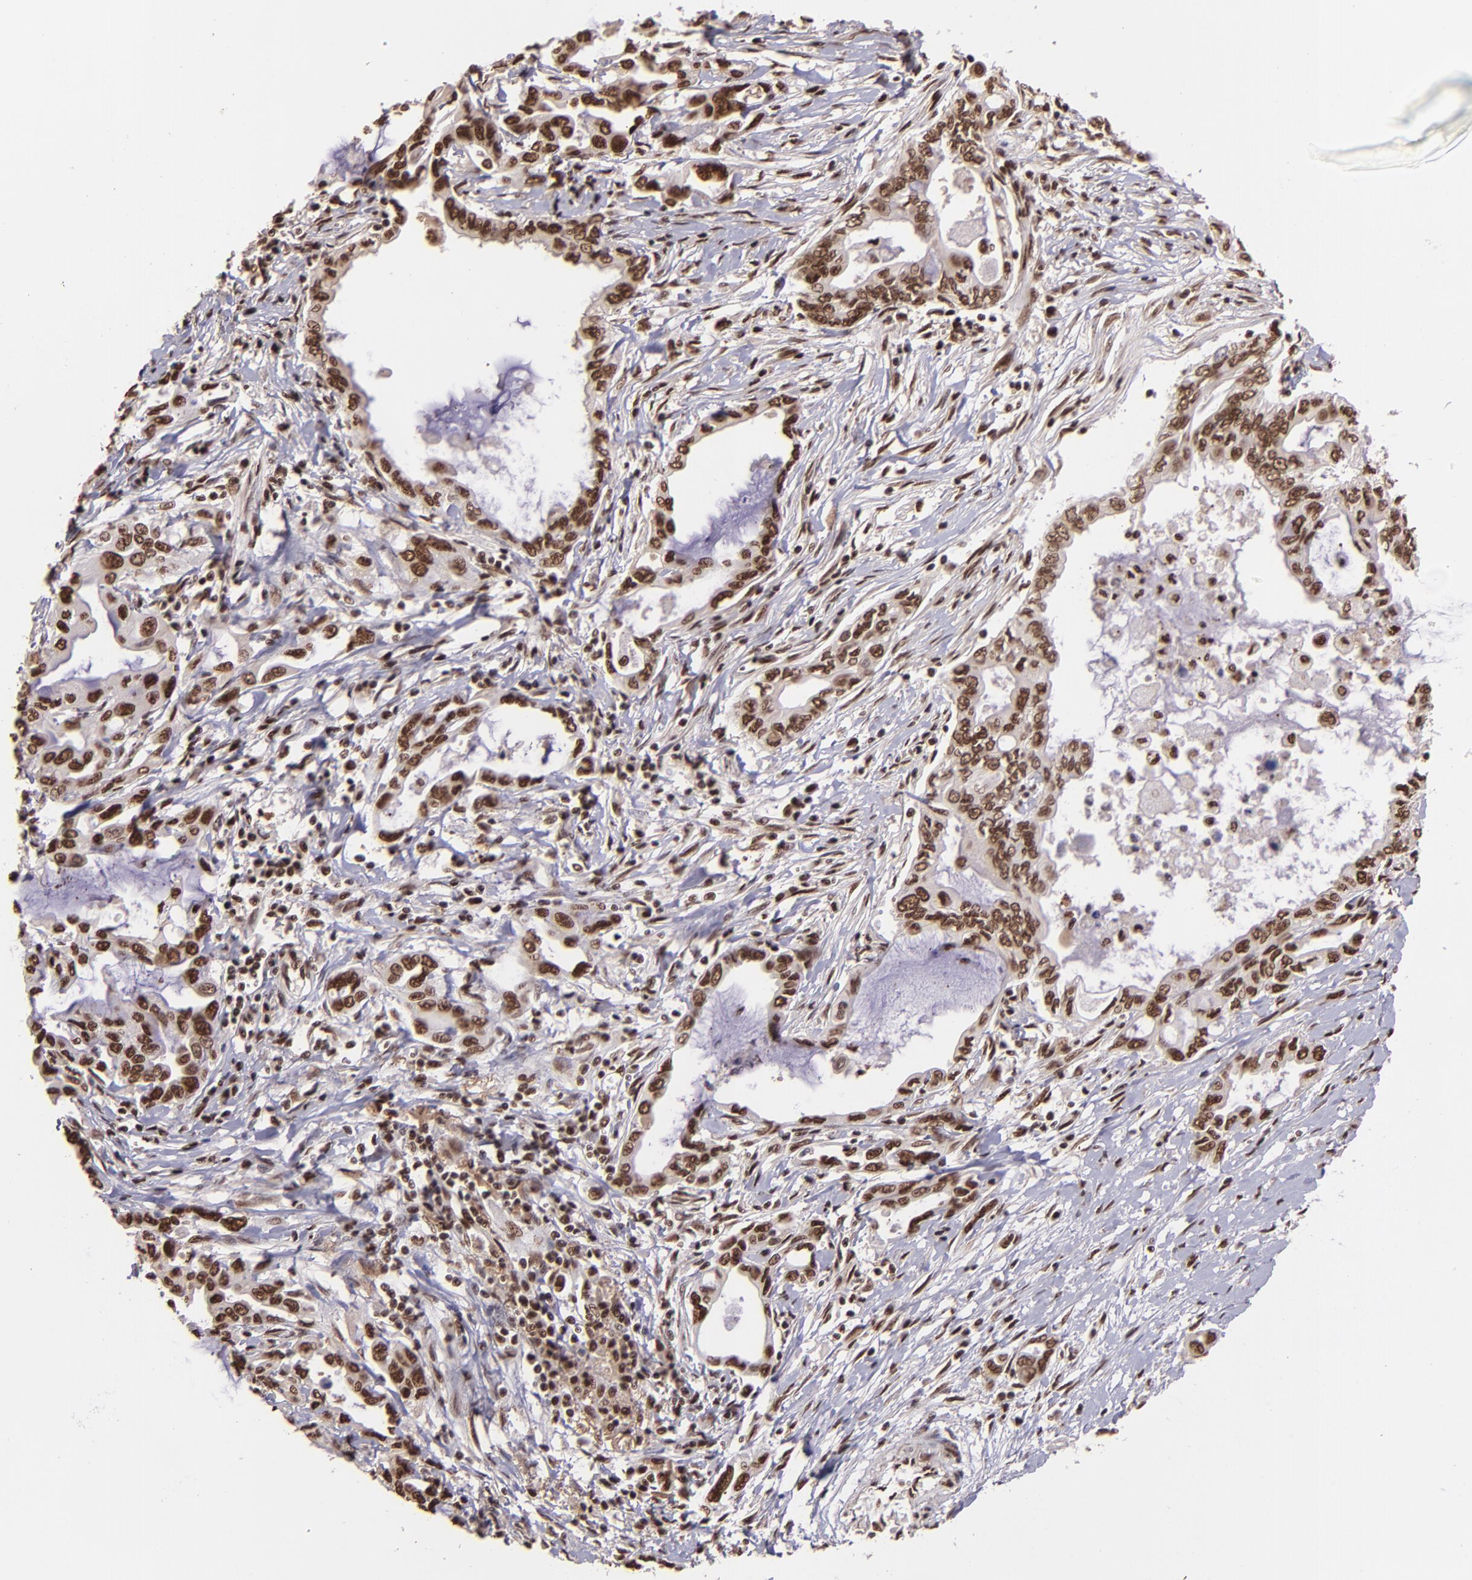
{"staining": {"intensity": "strong", "quantity": ">75%", "location": "nuclear"}, "tissue": "pancreatic cancer", "cell_type": "Tumor cells", "image_type": "cancer", "snomed": [{"axis": "morphology", "description": "Adenocarcinoma, NOS"}, {"axis": "topography", "description": "Pancreas"}], "caption": "Human pancreatic adenocarcinoma stained with a brown dye reveals strong nuclear positive staining in about >75% of tumor cells.", "gene": "PQBP1", "patient": {"sex": "female", "age": 57}}